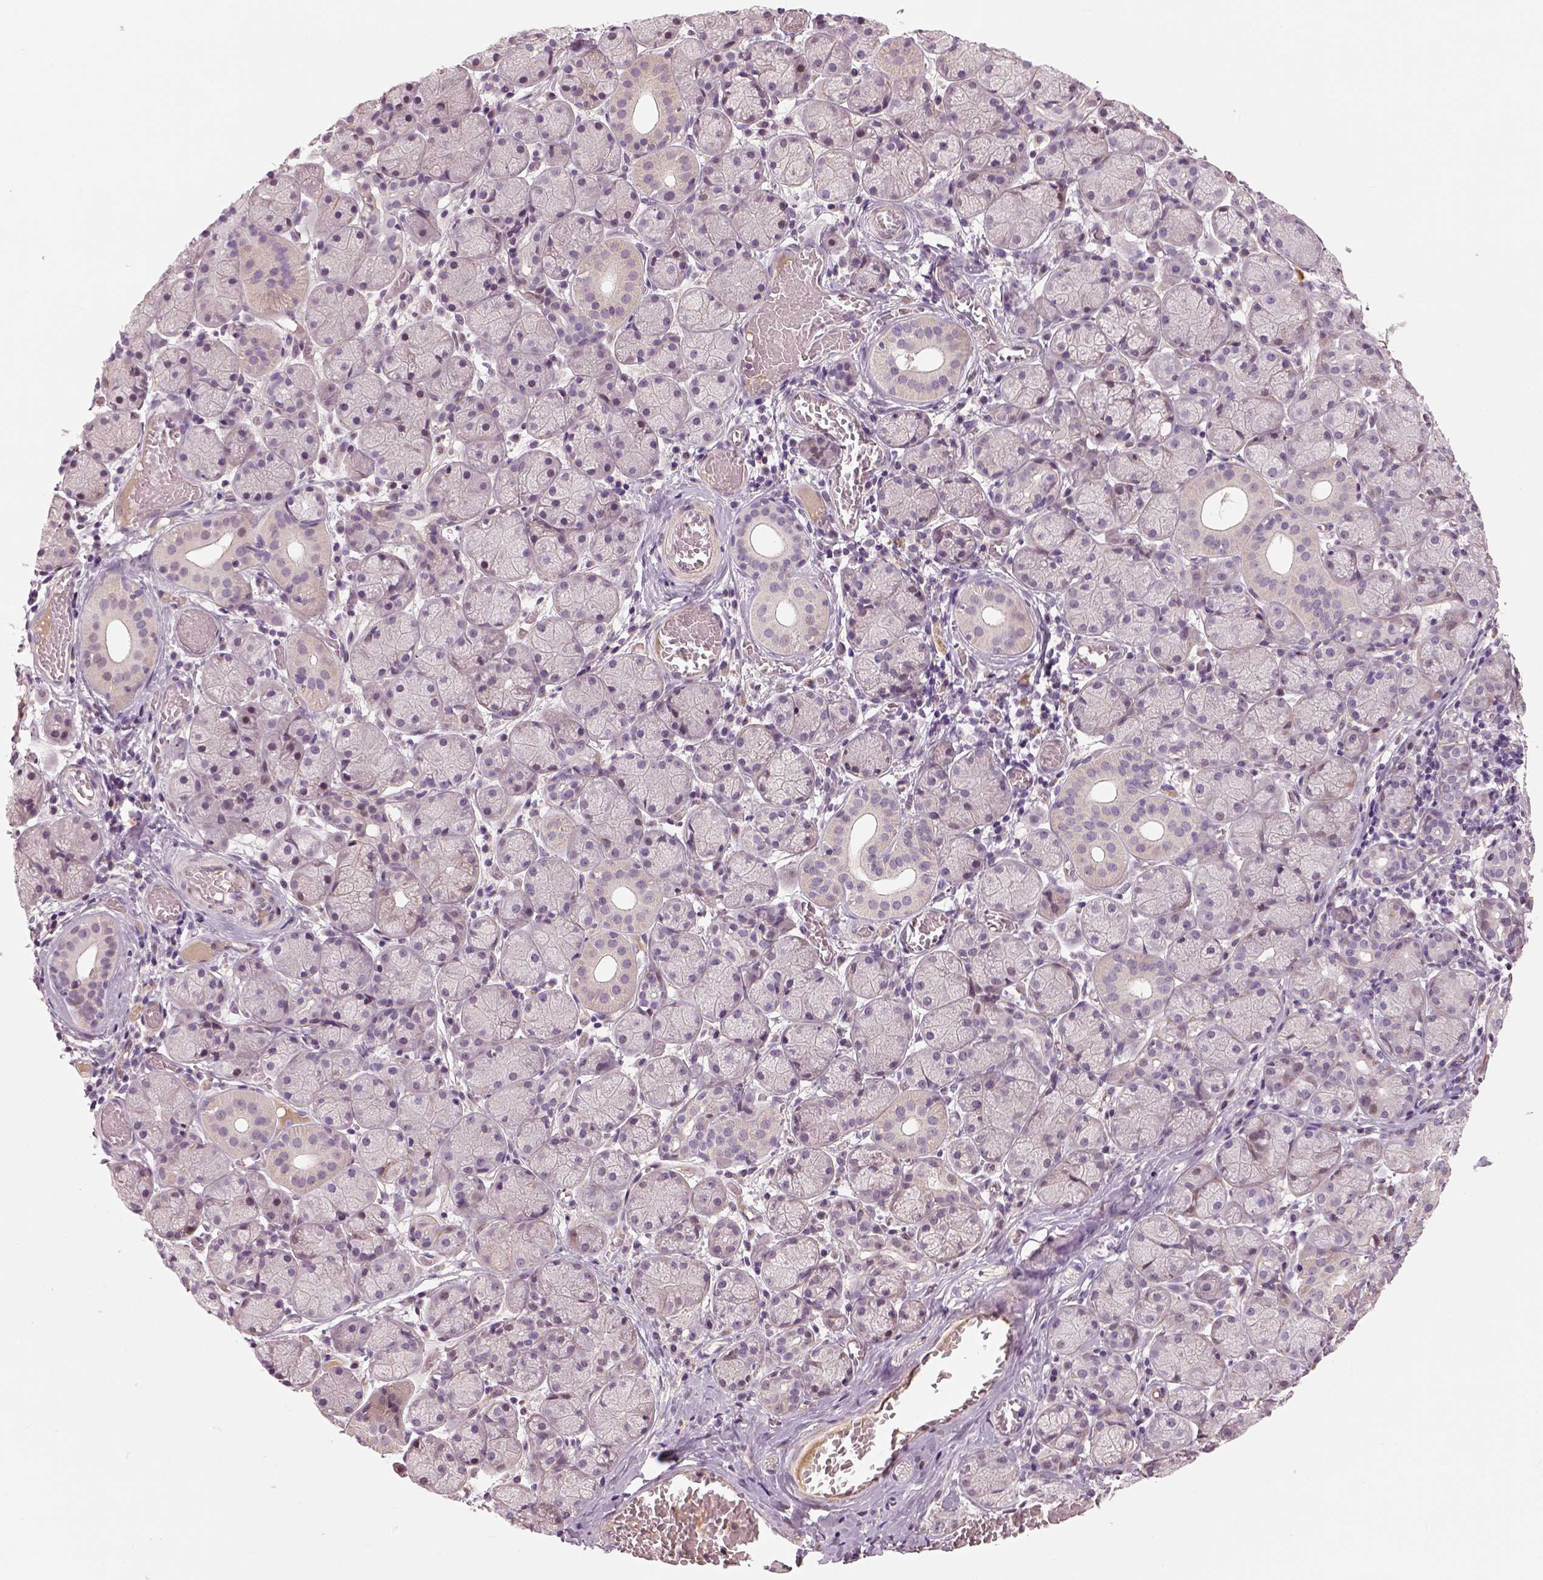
{"staining": {"intensity": "negative", "quantity": "none", "location": "none"}, "tissue": "salivary gland", "cell_type": "Glandular cells", "image_type": "normal", "snomed": [{"axis": "morphology", "description": "Normal tissue, NOS"}, {"axis": "topography", "description": "Salivary gland"}, {"axis": "topography", "description": "Peripheral nerve tissue"}], "caption": "Immunohistochemistry photomicrograph of normal human salivary gland stained for a protein (brown), which demonstrates no staining in glandular cells.", "gene": "NECAB1", "patient": {"sex": "female", "age": 24}}